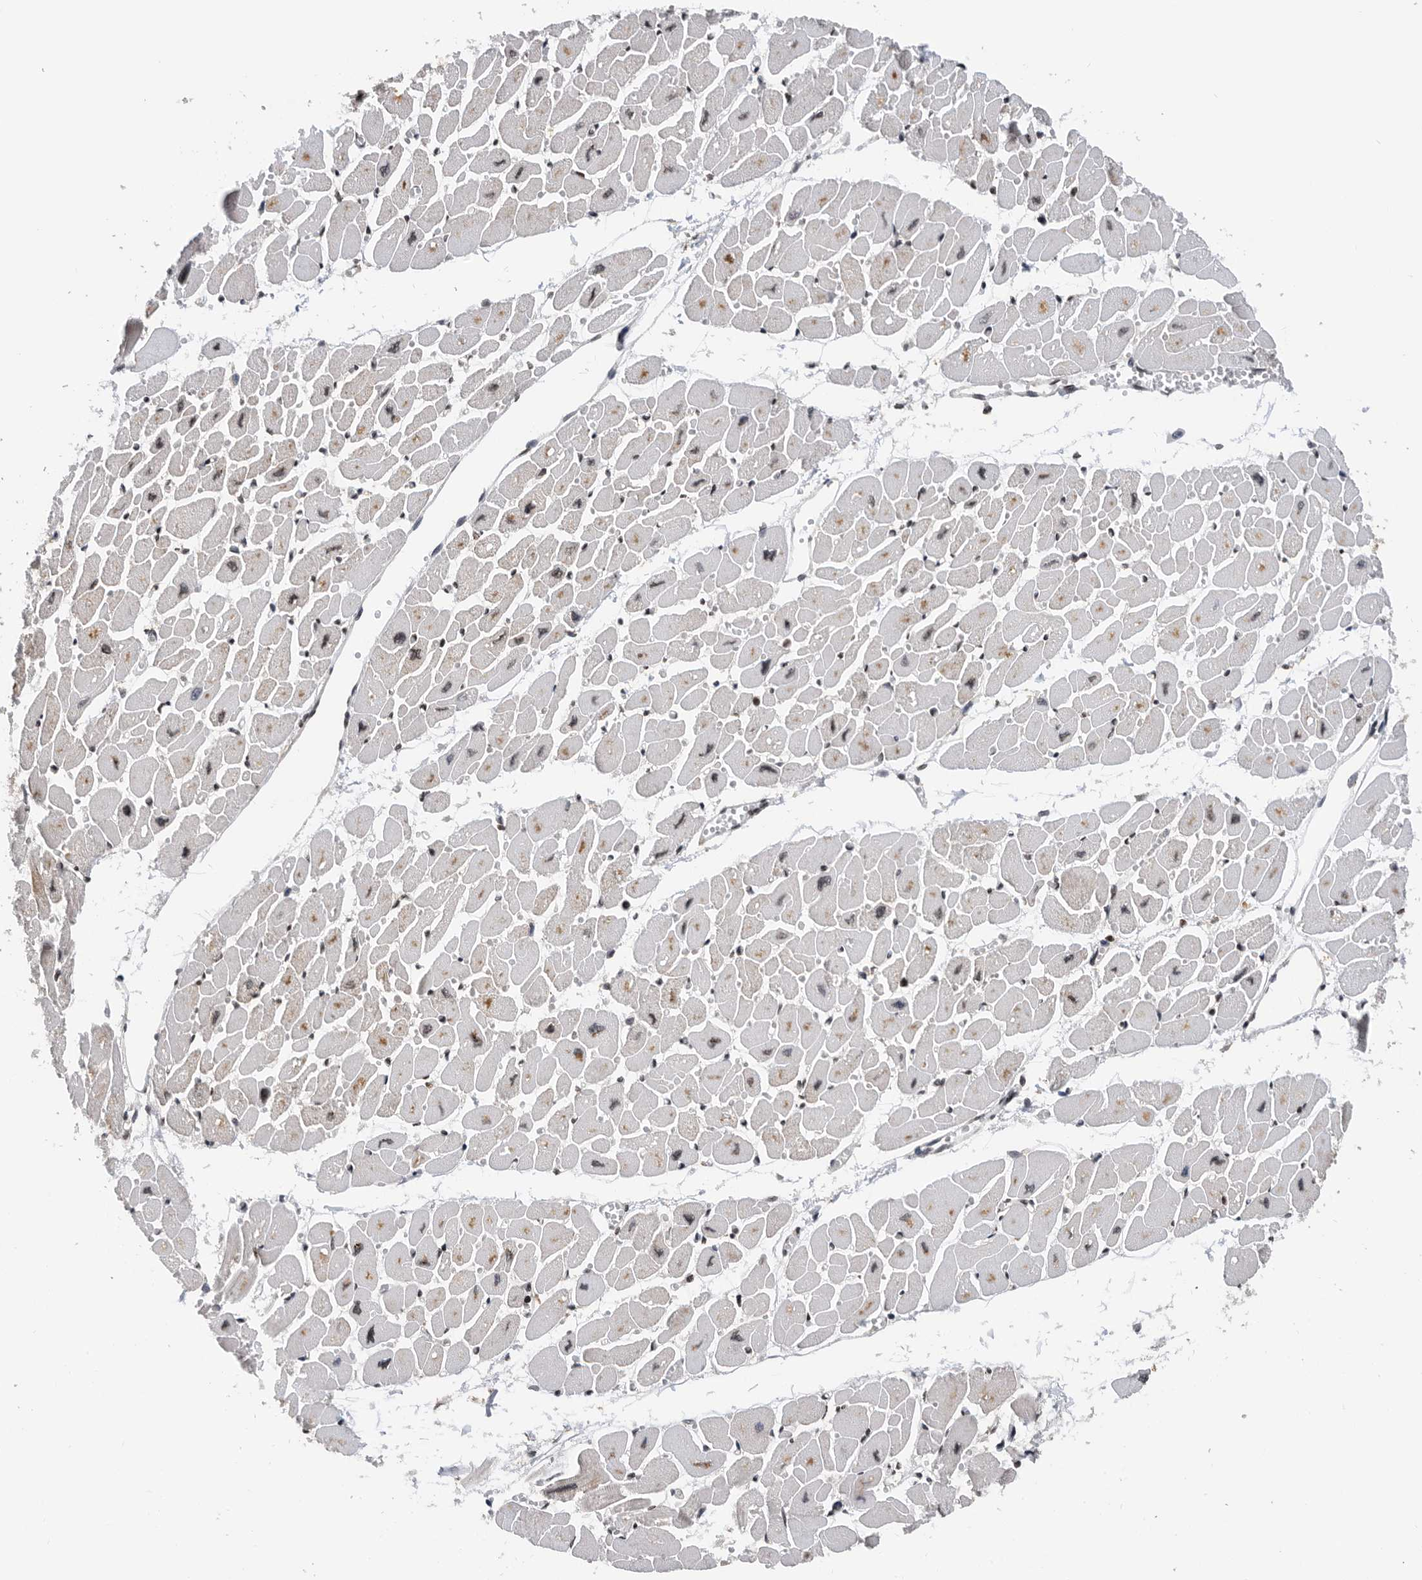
{"staining": {"intensity": "moderate", "quantity": "25%-75%", "location": "cytoplasmic/membranous,nuclear"}, "tissue": "heart muscle", "cell_type": "Cardiomyocytes", "image_type": "normal", "snomed": [{"axis": "morphology", "description": "Normal tissue, NOS"}, {"axis": "topography", "description": "Heart"}], "caption": "Unremarkable heart muscle reveals moderate cytoplasmic/membranous,nuclear positivity in about 25%-75% of cardiomyocytes, visualized by immunohistochemistry. The staining is performed using DAB (3,3'-diaminobenzidine) brown chromogen to label protein expression. The nuclei are counter-stained blue using hematoxylin.", "gene": "SNRNP48", "patient": {"sex": "female", "age": 54}}